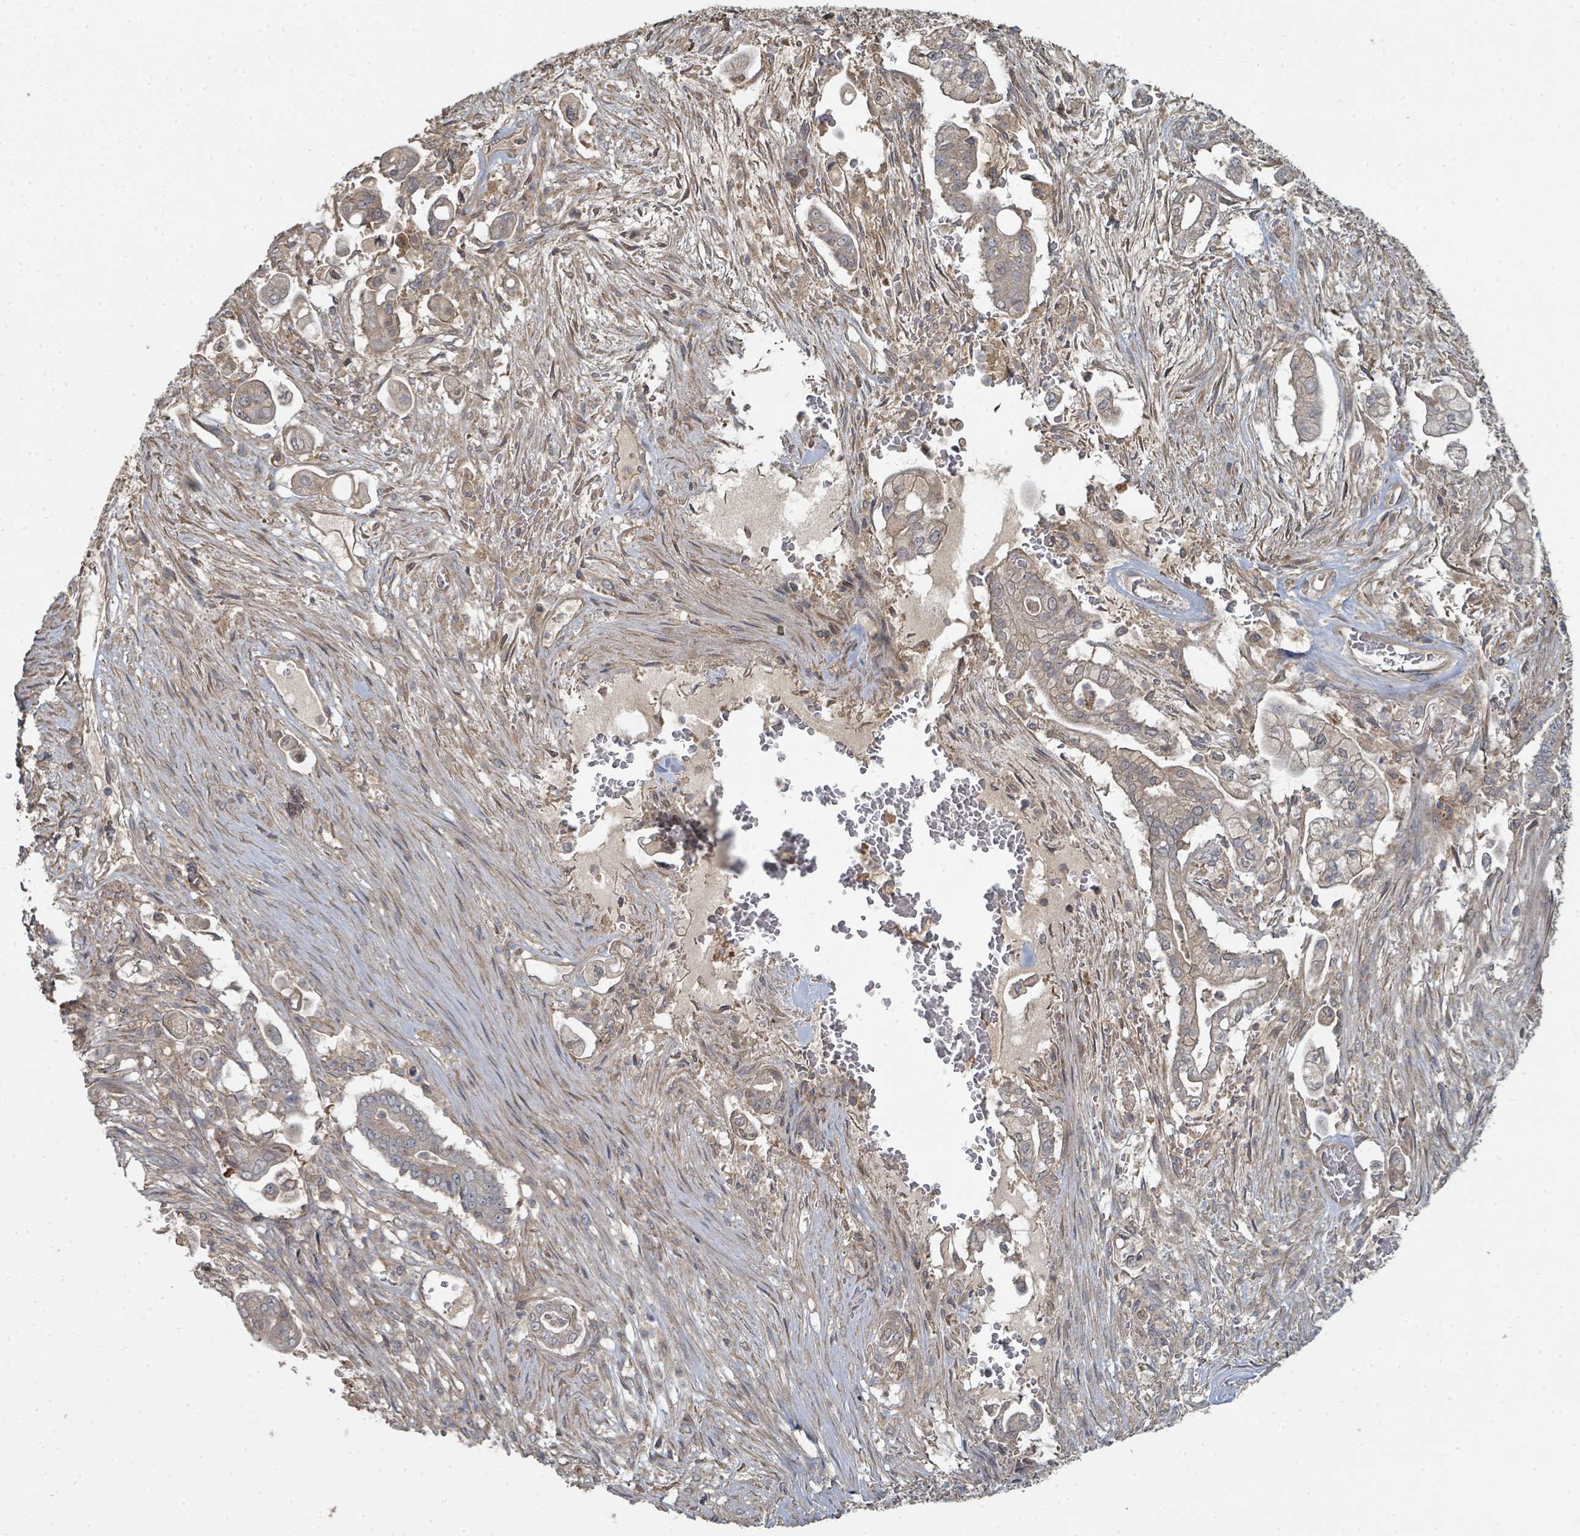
{"staining": {"intensity": "weak", "quantity": ">75%", "location": "cytoplasmic/membranous"}, "tissue": "pancreatic cancer", "cell_type": "Tumor cells", "image_type": "cancer", "snomed": [{"axis": "morphology", "description": "Adenocarcinoma, NOS"}, {"axis": "topography", "description": "Pancreas"}], "caption": "DAB immunohistochemical staining of pancreatic cancer shows weak cytoplasmic/membranous protein positivity in about >75% of tumor cells.", "gene": "WDFY1", "patient": {"sex": "female", "age": 69}}